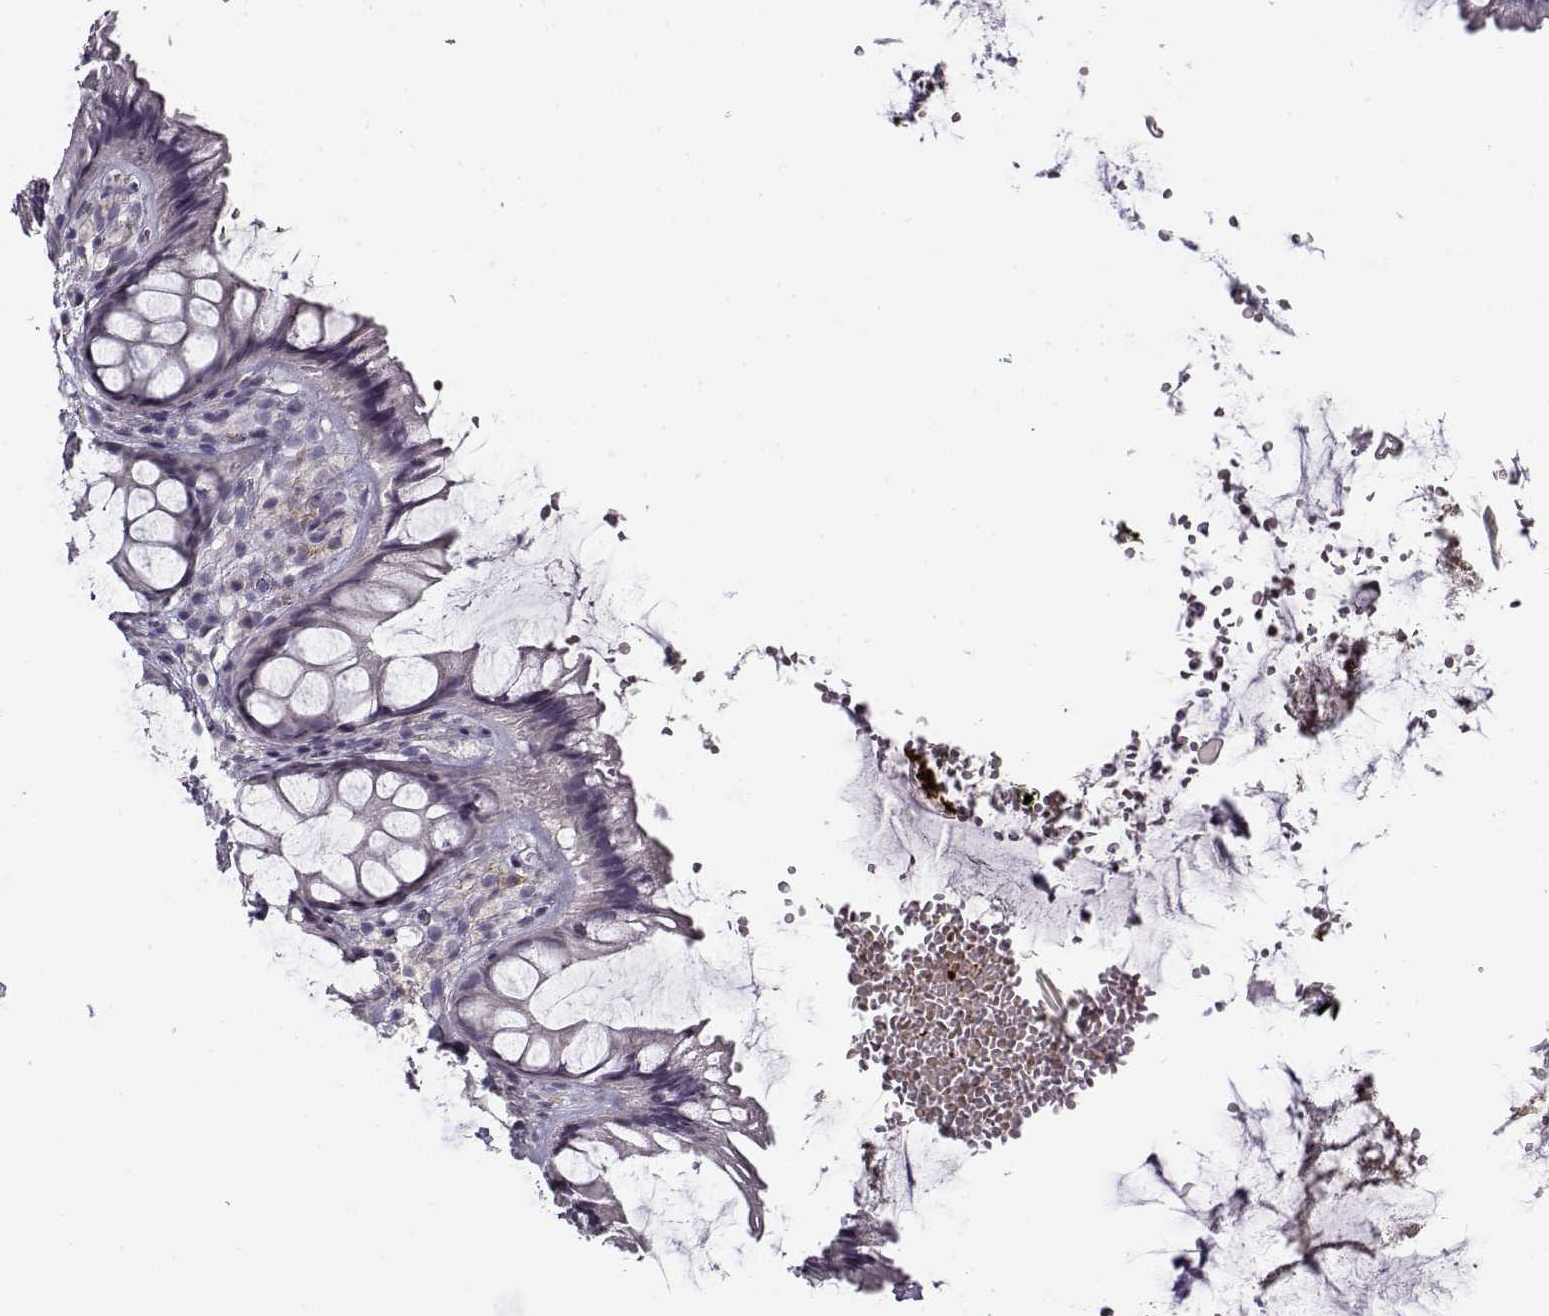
{"staining": {"intensity": "negative", "quantity": "none", "location": "none"}, "tissue": "rectum", "cell_type": "Glandular cells", "image_type": "normal", "snomed": [{"axis": "morphology", "description": "Normal tissue, NOS"}, {"axis": "topography", "description": "Rectum"}], "caption": "DAB immunohistochemical staining of unremarkable rectum exhibits no significant expression in glandular cells.", "gene": "SNCA", "patient": {"sex": "female", "age": 62}}